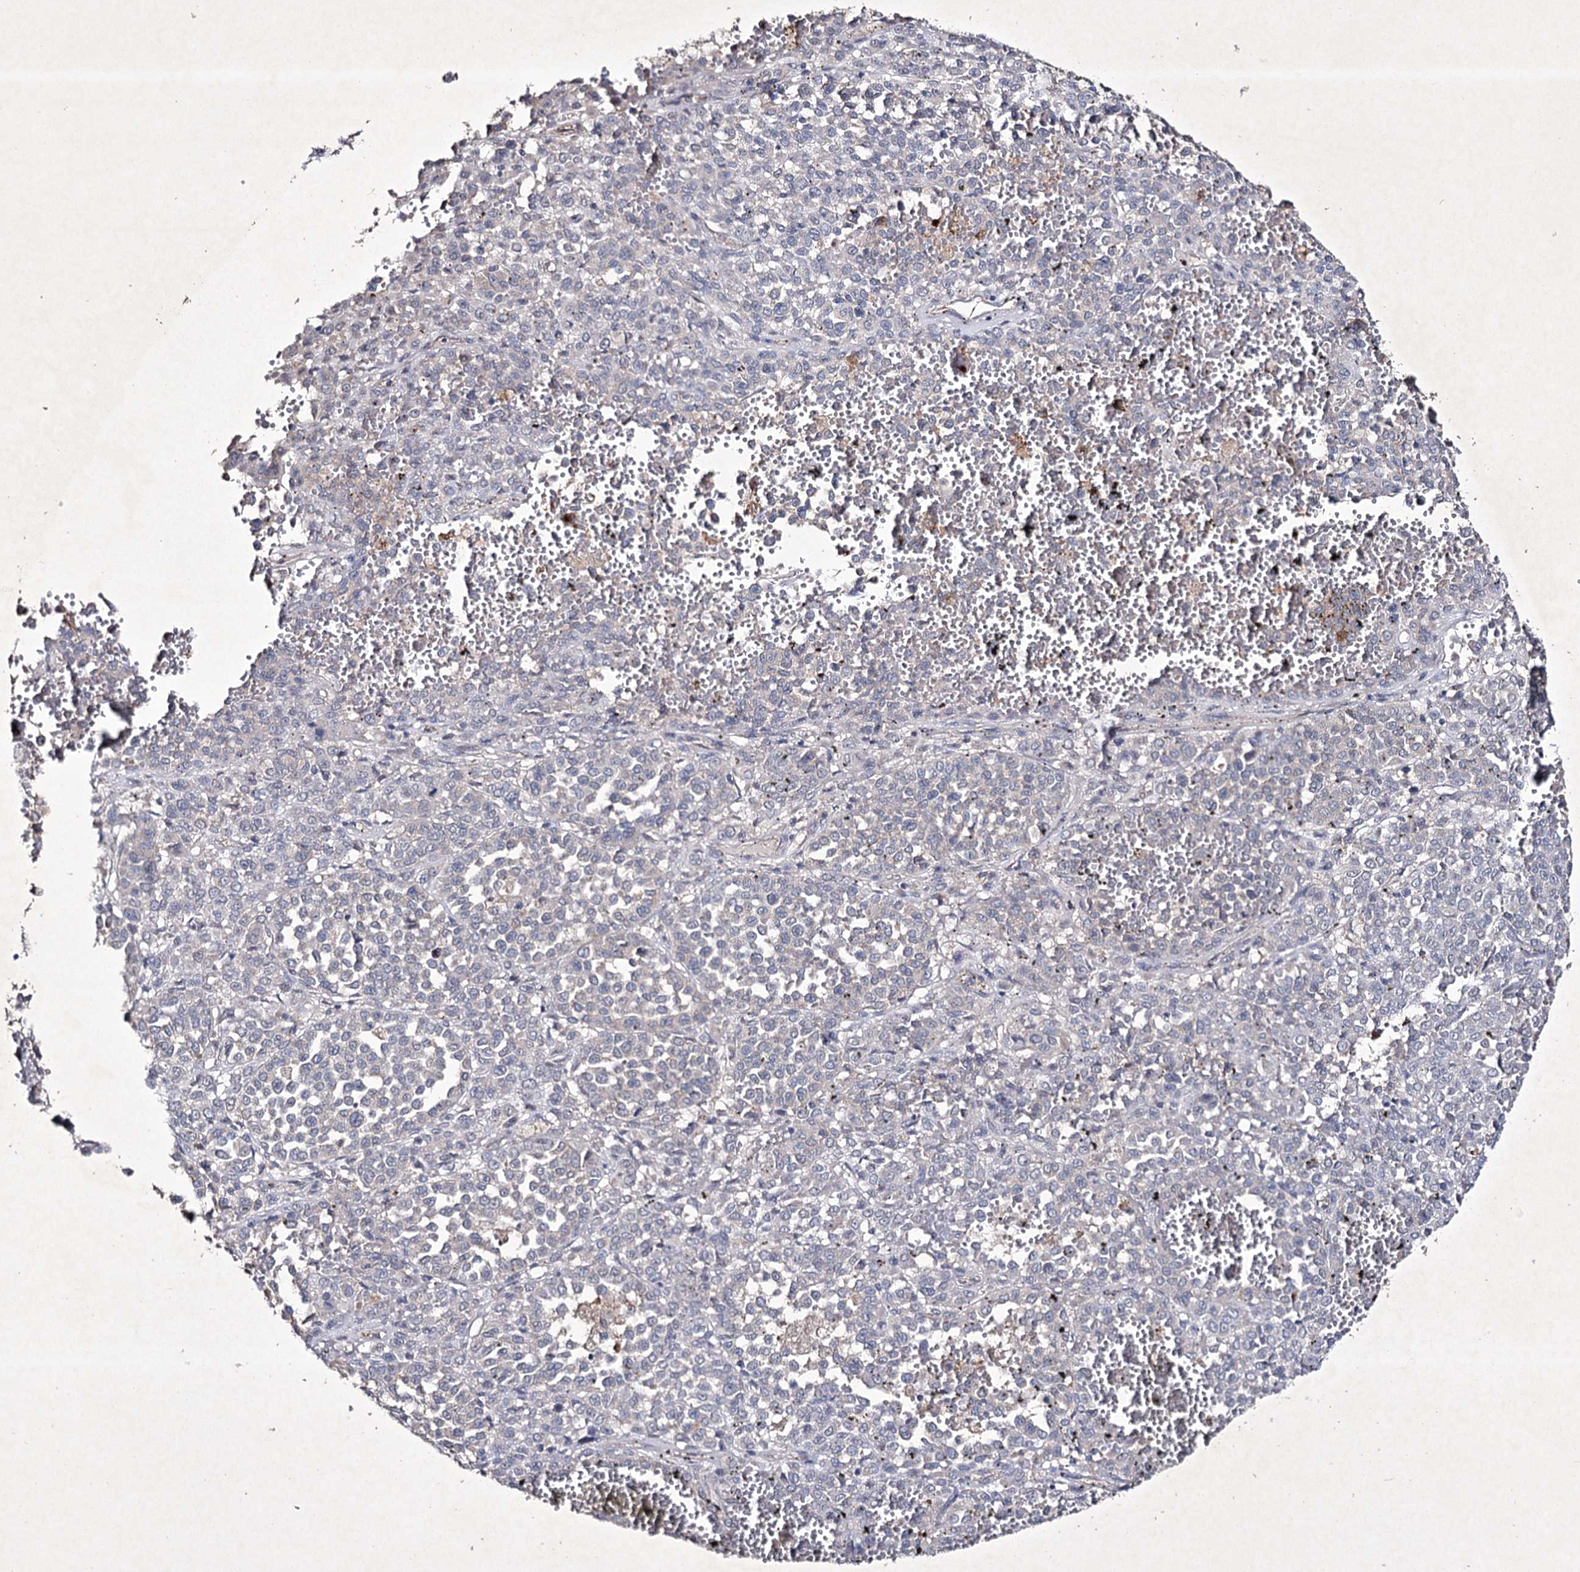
{"staining": {"intensity": "negative", "quantity": "none", "location": "none"}, "tissue": "melanoma", "cell_type": "Tumor cells", "image_type": "cancer", "snomed": [{"axis": "morphology", "description": "Malignant melanoma, Metastatic site"}, {"axis": "topography", "description": "Pancreas"}], "caption": "Tumor cells show no significant expression in malignant melanoma (metastatic site).", "gene": "SEMA4G", "patient": {"sex": "female", "age": 30}}